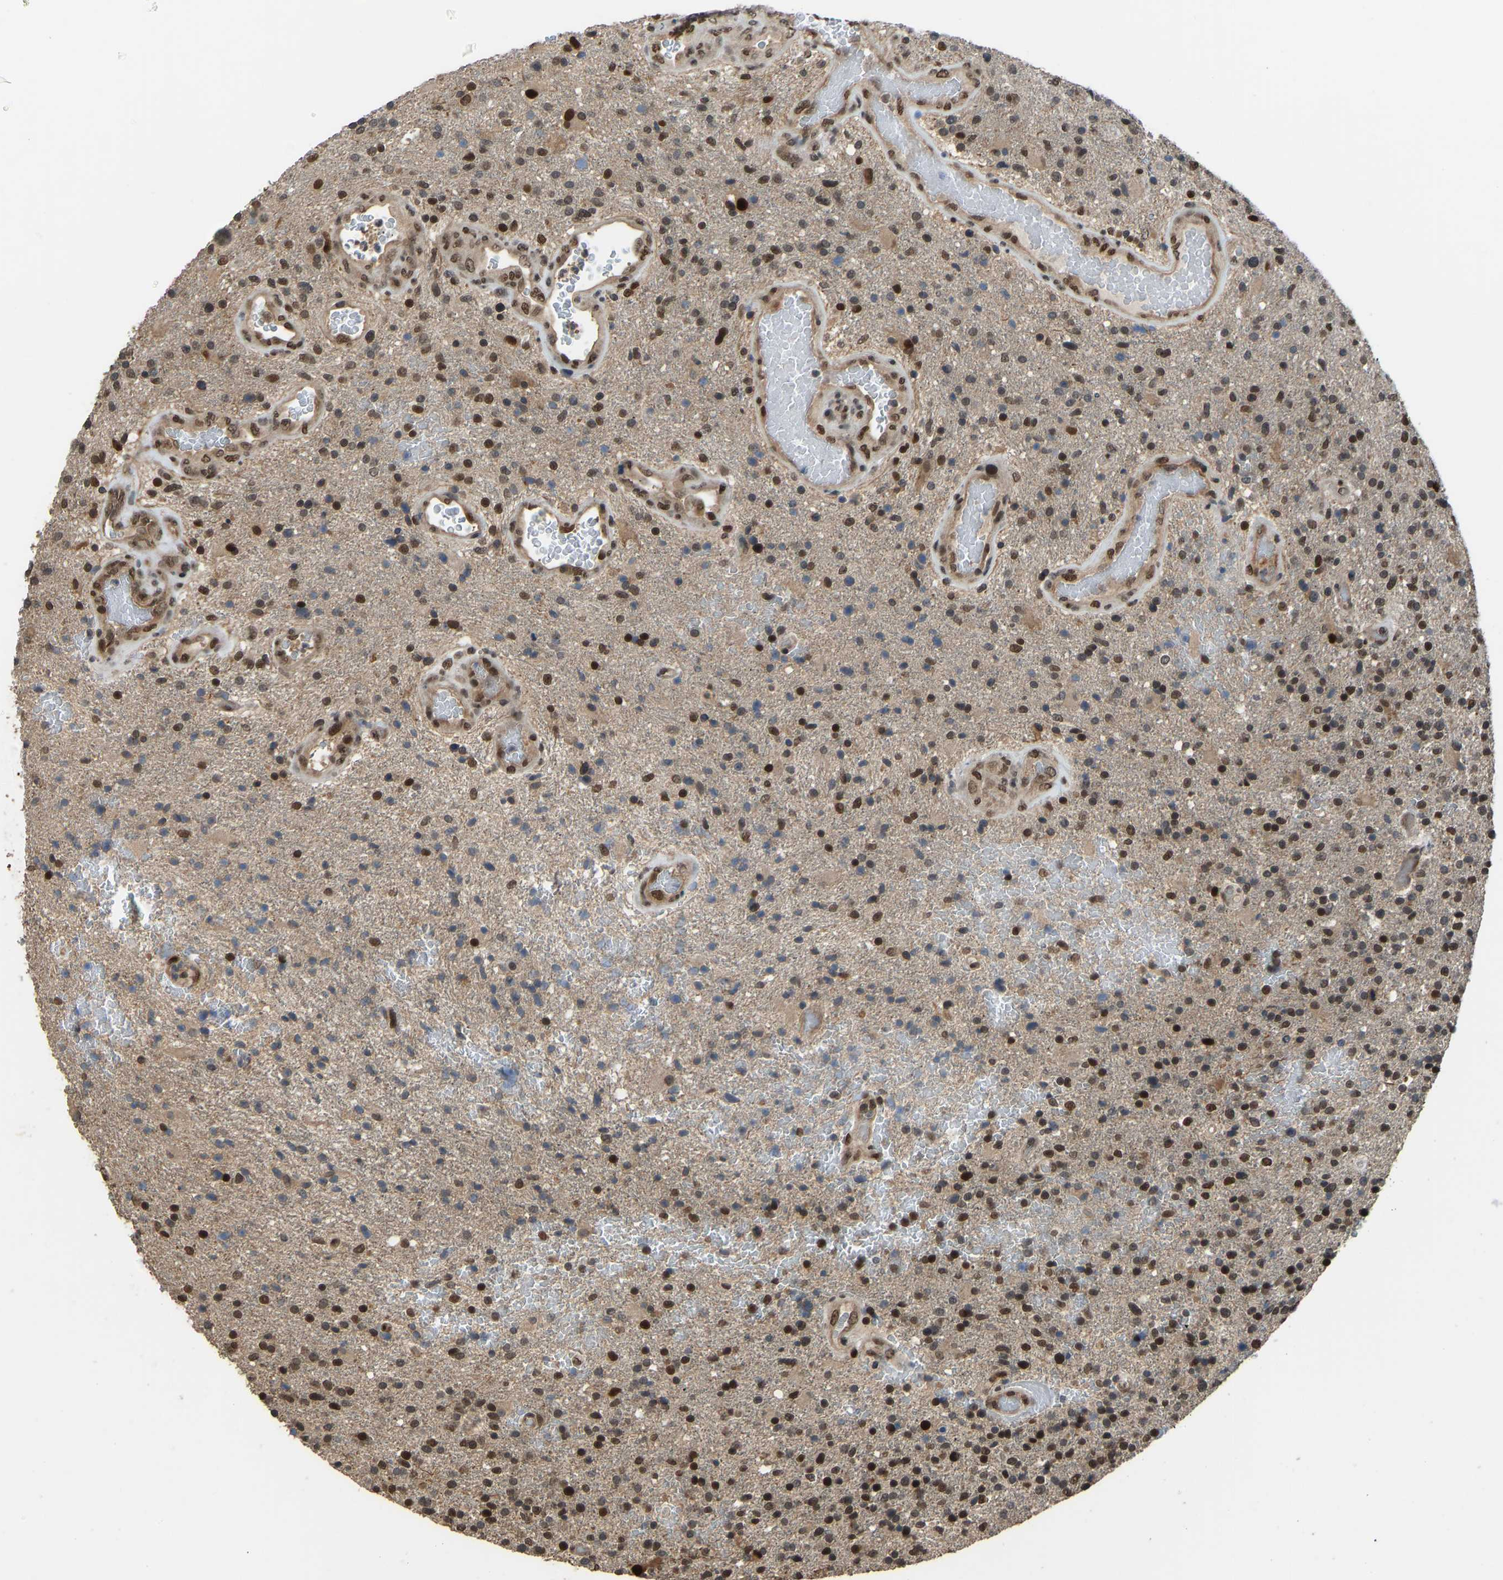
{"staining": {"intensity": "strong", "quantity": "25%-75%", "location": "nuclear"}, "tissue": "glioma", "cell_type": "Tumor cells", "image_type": "cancer", "snomed": [{"axis": "morphology", "description": "Glioma, malignant, High grade"}, {"axis": "topography", "description": "Brain"}], "caption": "Brown immunohistochemical staining in high-grade glioma (malignant) exhibits strong nuclear positivity in approximately 25%-75% of tumor cells. (Brightfield microscopy of DAB IHC at high magnification).", "gene": "KPNA6", "patient": {"sex": "male", "age": 72}}